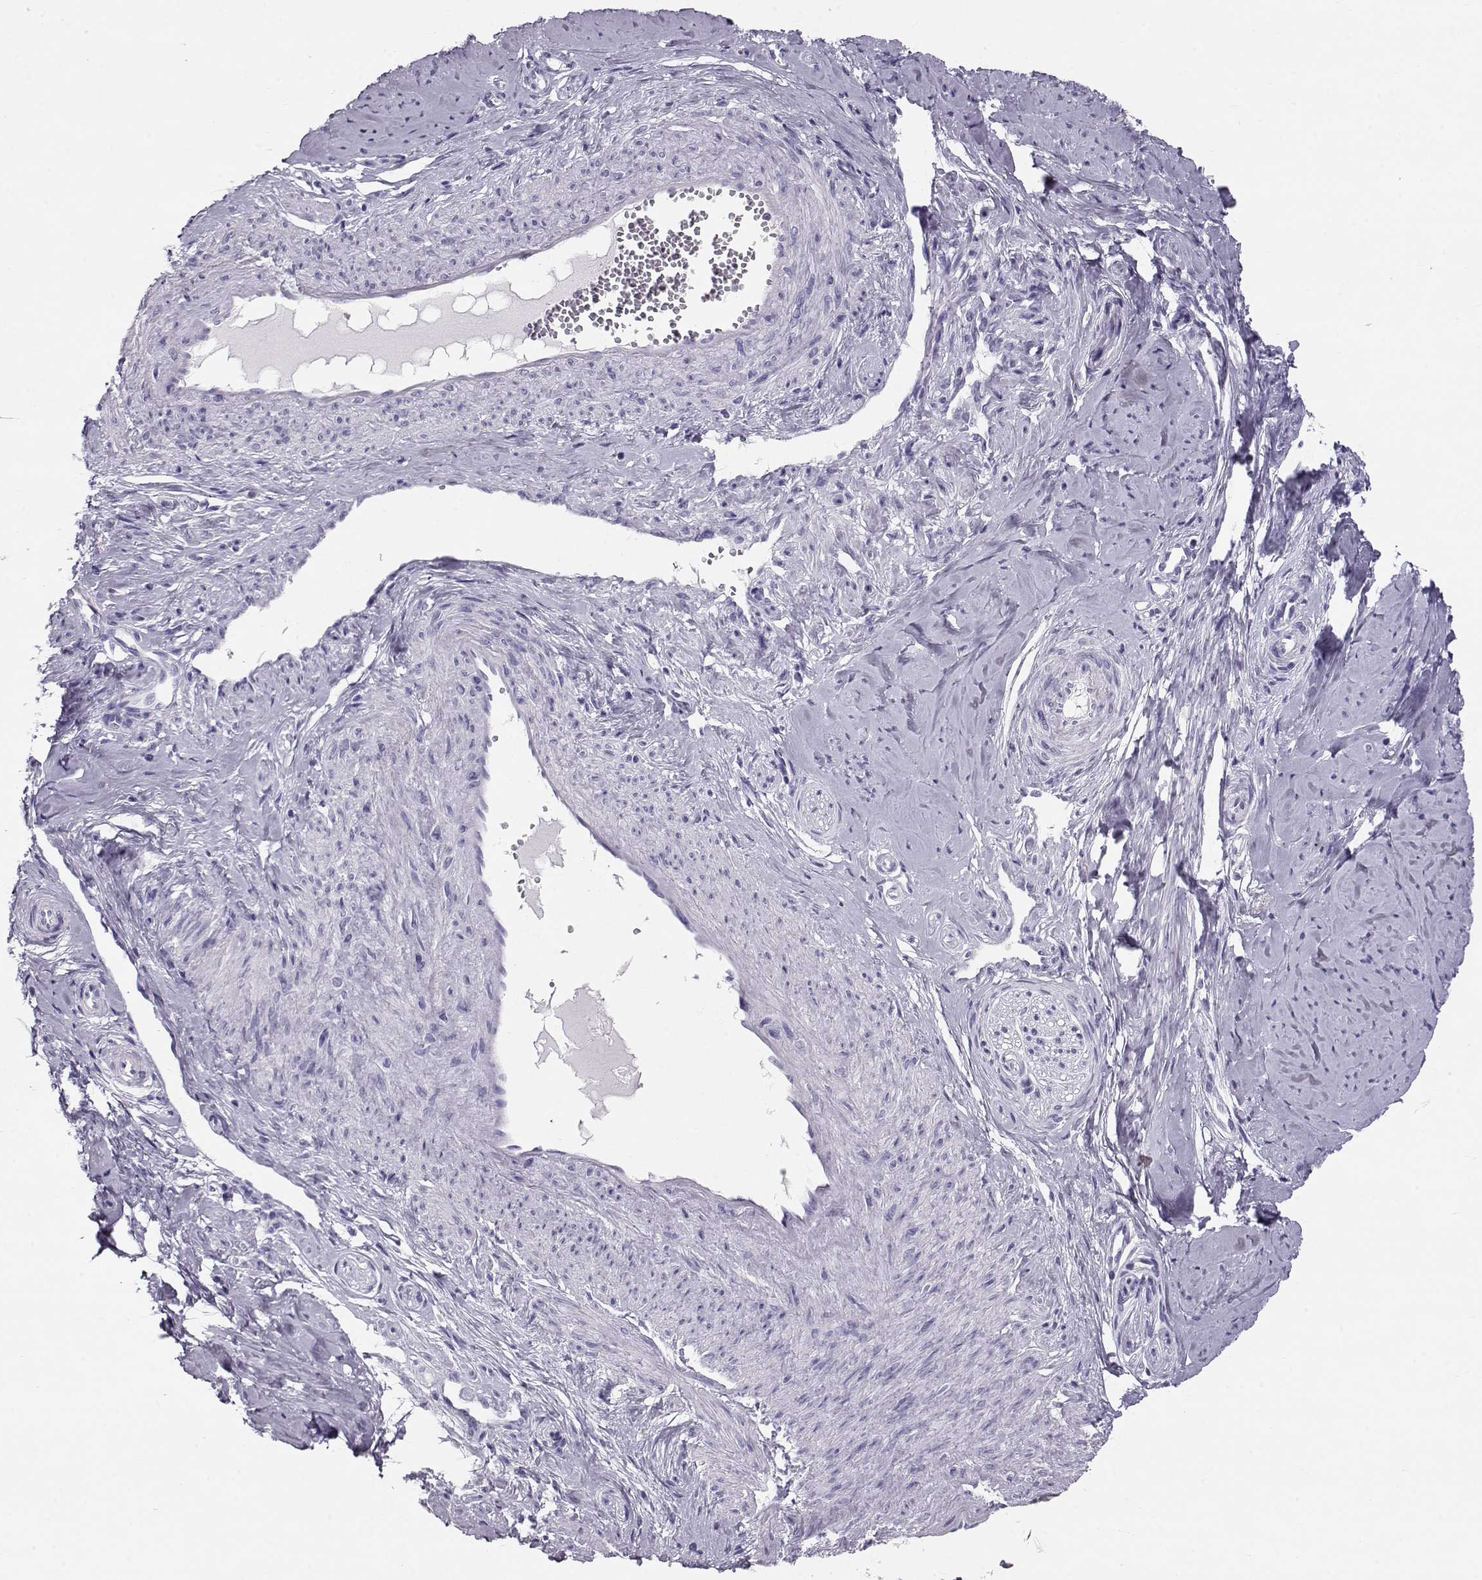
{"staining": {"intensity": "negative", "quantity": "none", "location": "none"}, "tissue": "smooth muscle", "cell_type": "Smooth muscle cells", "image_type": "normal", "snomed": [{"axis": "morphology", "description": "Normal tissue, NOS"}, {"axis": "topography", "description": "Smooth muscle"}], "caption": "The image demonstrates no significant expression in smooth muscle cells of smooth muscle. (Immunohistochemistry (ihc), brightfield microscopy, high magnification).", "gene": "RD3", "patient": {"sex": "female", "age": 48}}